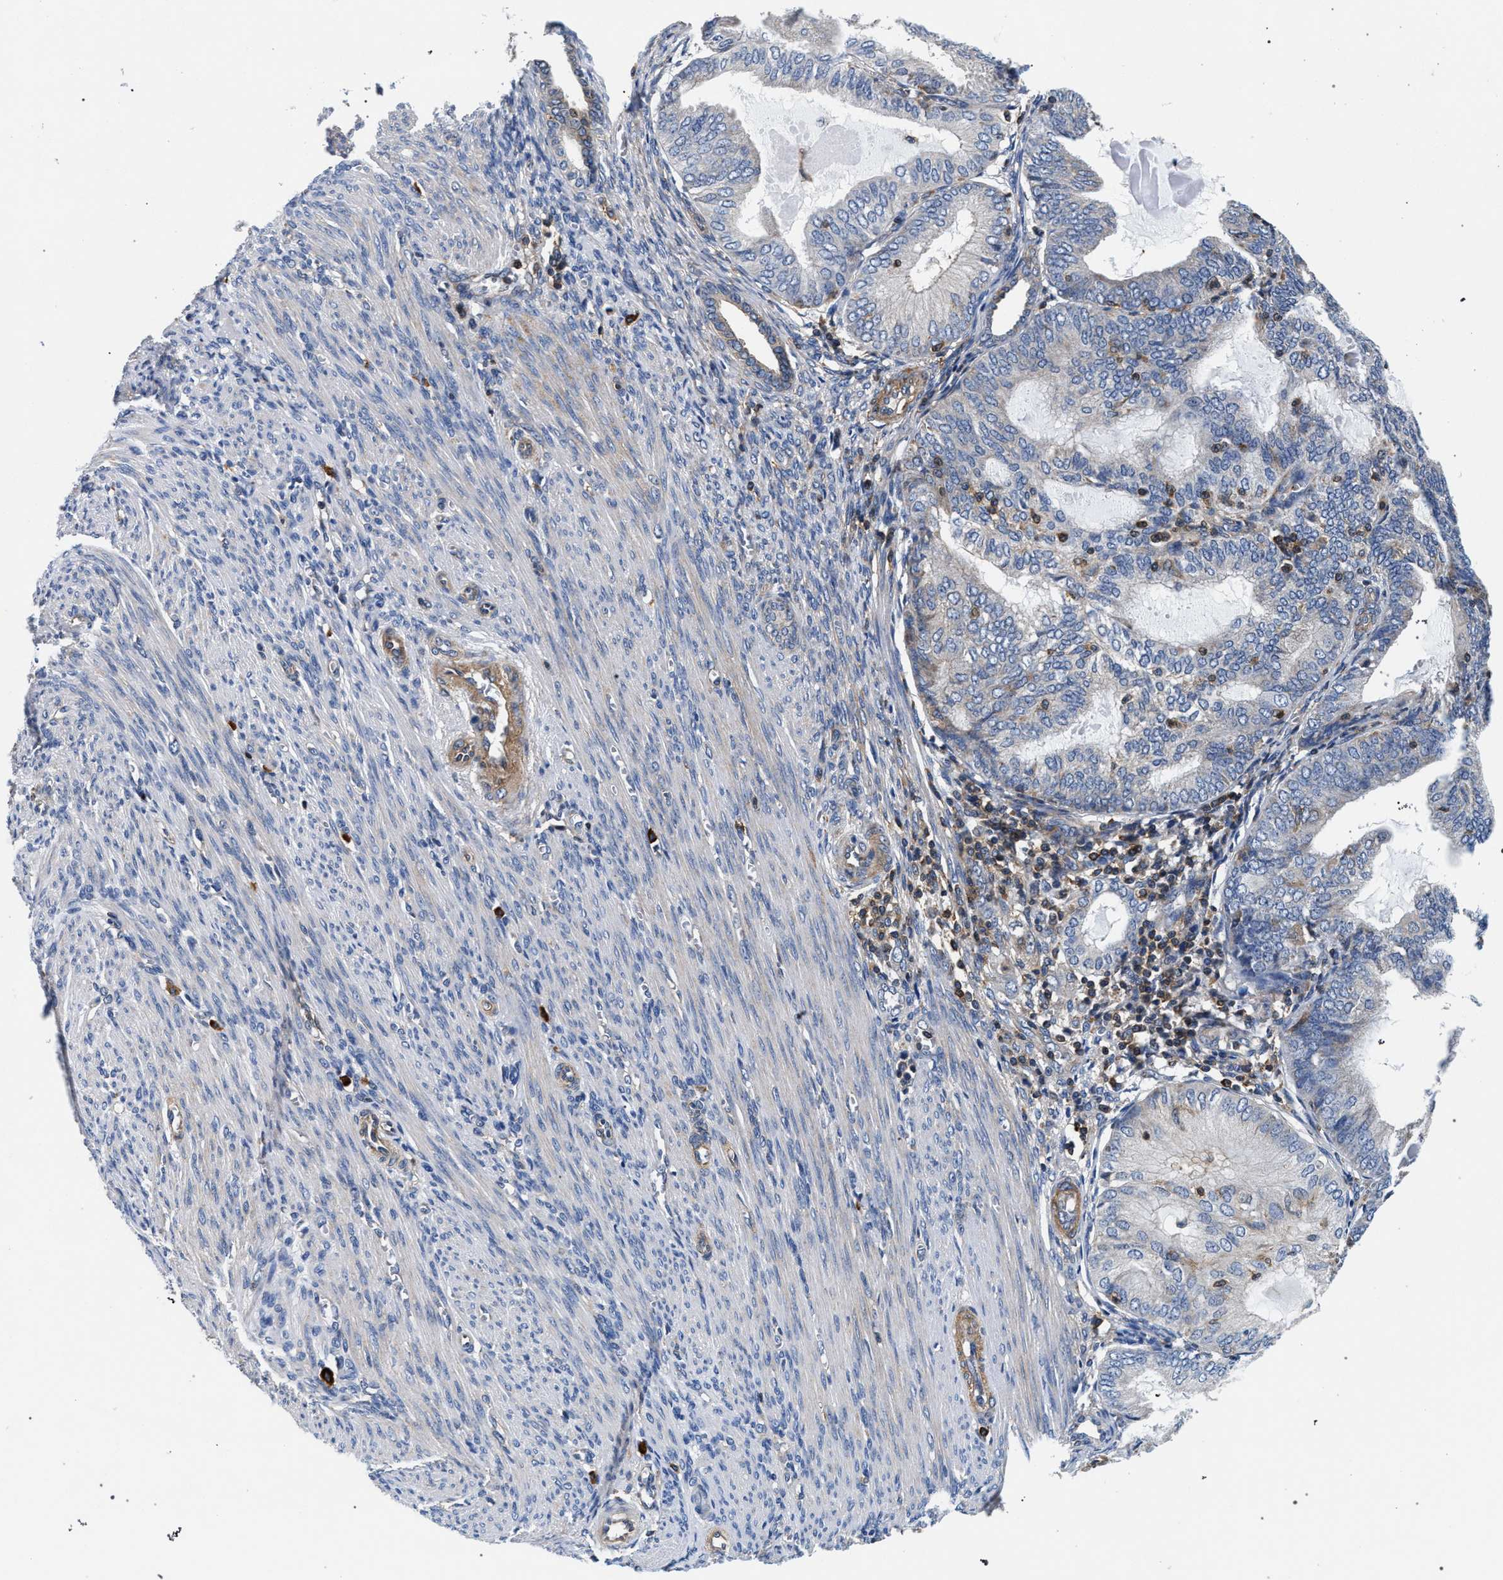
{"staining": {"intensity": "negative", "quantity": "none", "location": "none"}, "tissue": "endometrial cancer", "cell_type": "Tumor cells", "image_type": "cancer", "snomed": [{"axis": "morphology", "description": "Adenocarcinoma, NOS"}, {"axis": "topography", "description": "Endometrium"}], "caption": "This is an IHC micrograph of endometrial cancer. There is no expression in tumor cells.", "gene": "LASP1", "patient": {"sex": "female", "age": 81}}